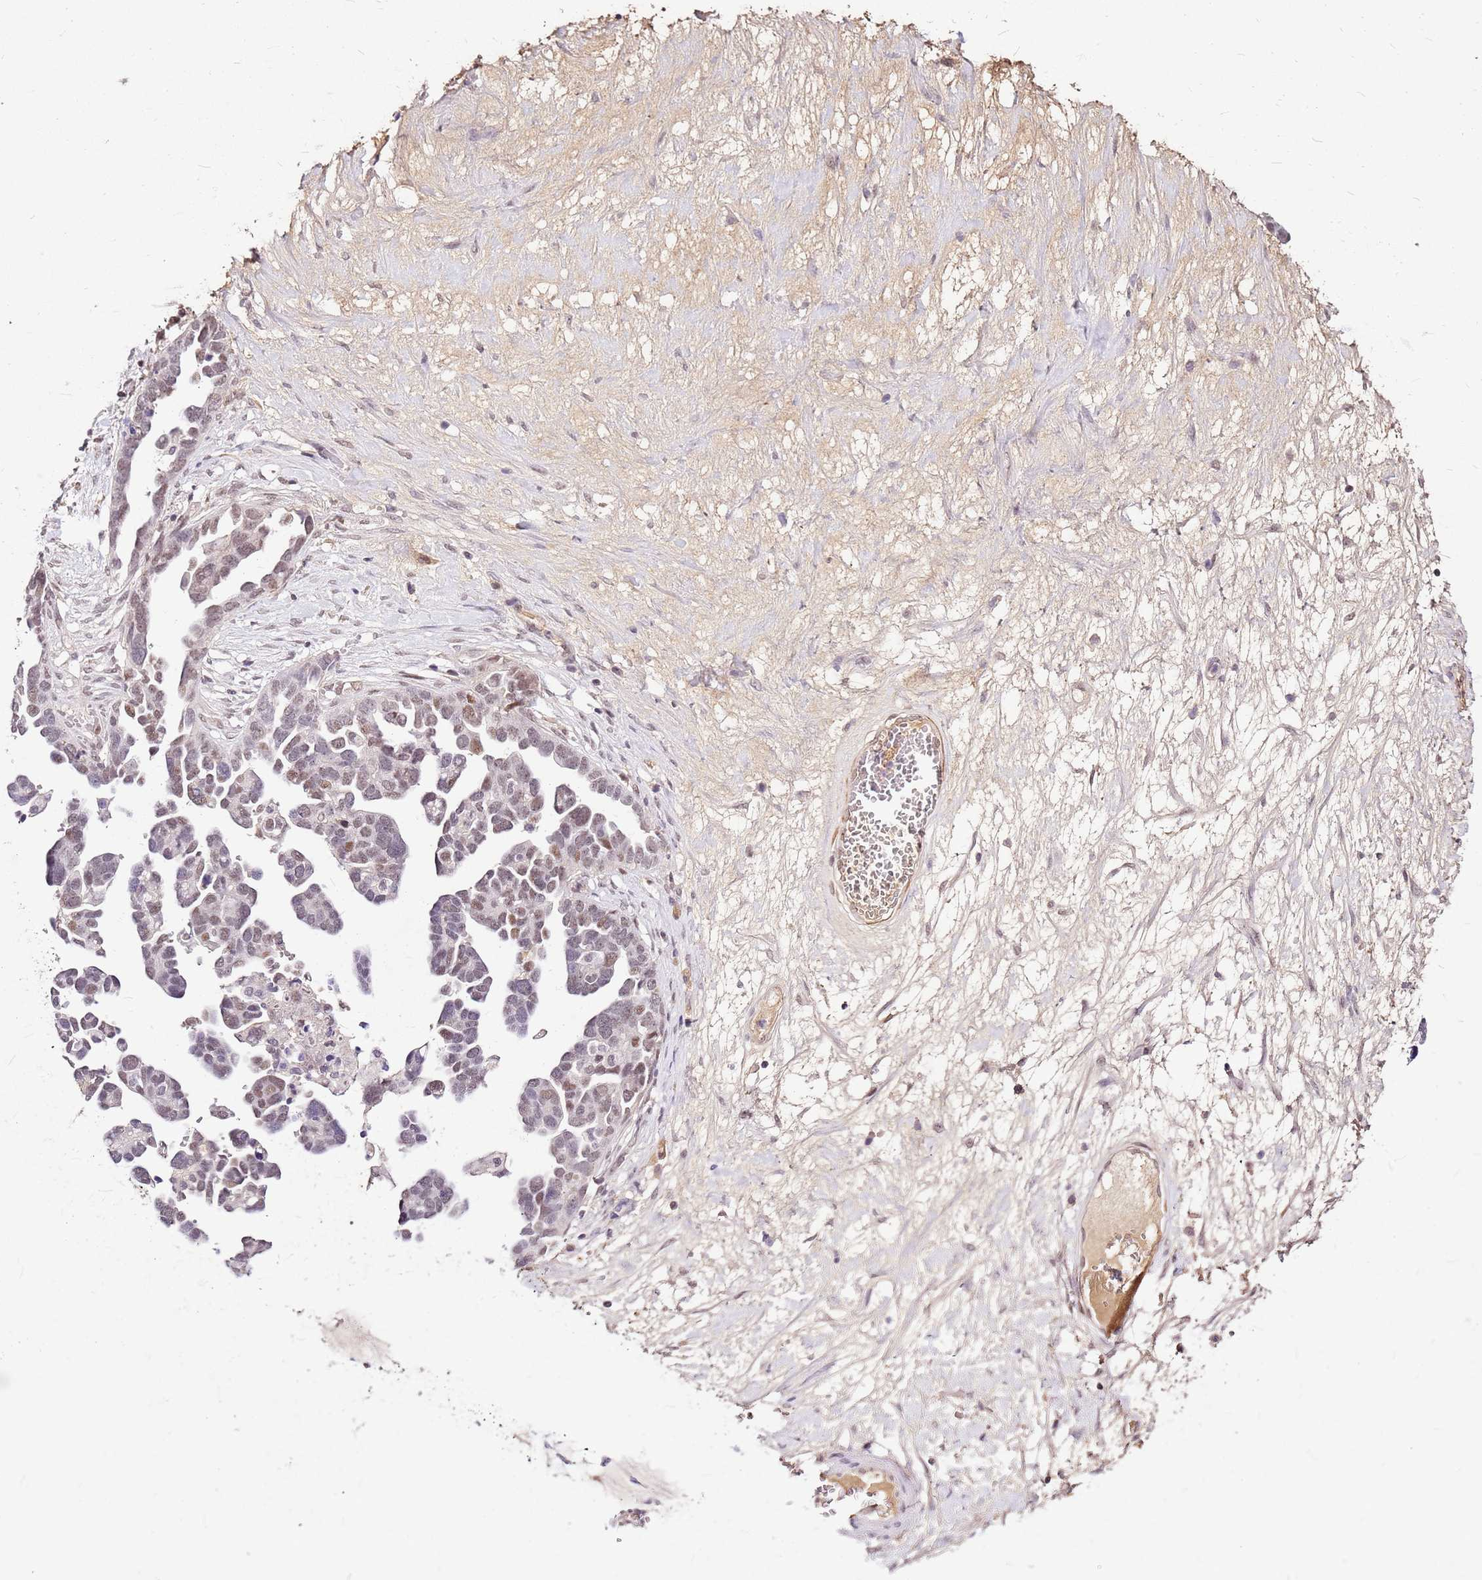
{"staining": {"intensity": "moderate", "quantity": "<25%", "location": "nuclear"}, "tissue": "ovarian cancer", "cell_type": "Tumor cells", "image_type": "cancer", "snomed": [{"axis": "morphology", "description": "Cystadenocarcinoma, serous, NOS"}, {"axis": "topography", "description": "Ovary"}], "caption": "Immunohistochemical staining of human ovarian cancer exhibits low levels of moderate nuclear protein positivity in approximately <25% of tumor cells.", "gene": "ALDH1A3", "patient": {"sex": "female", "age": 54}}